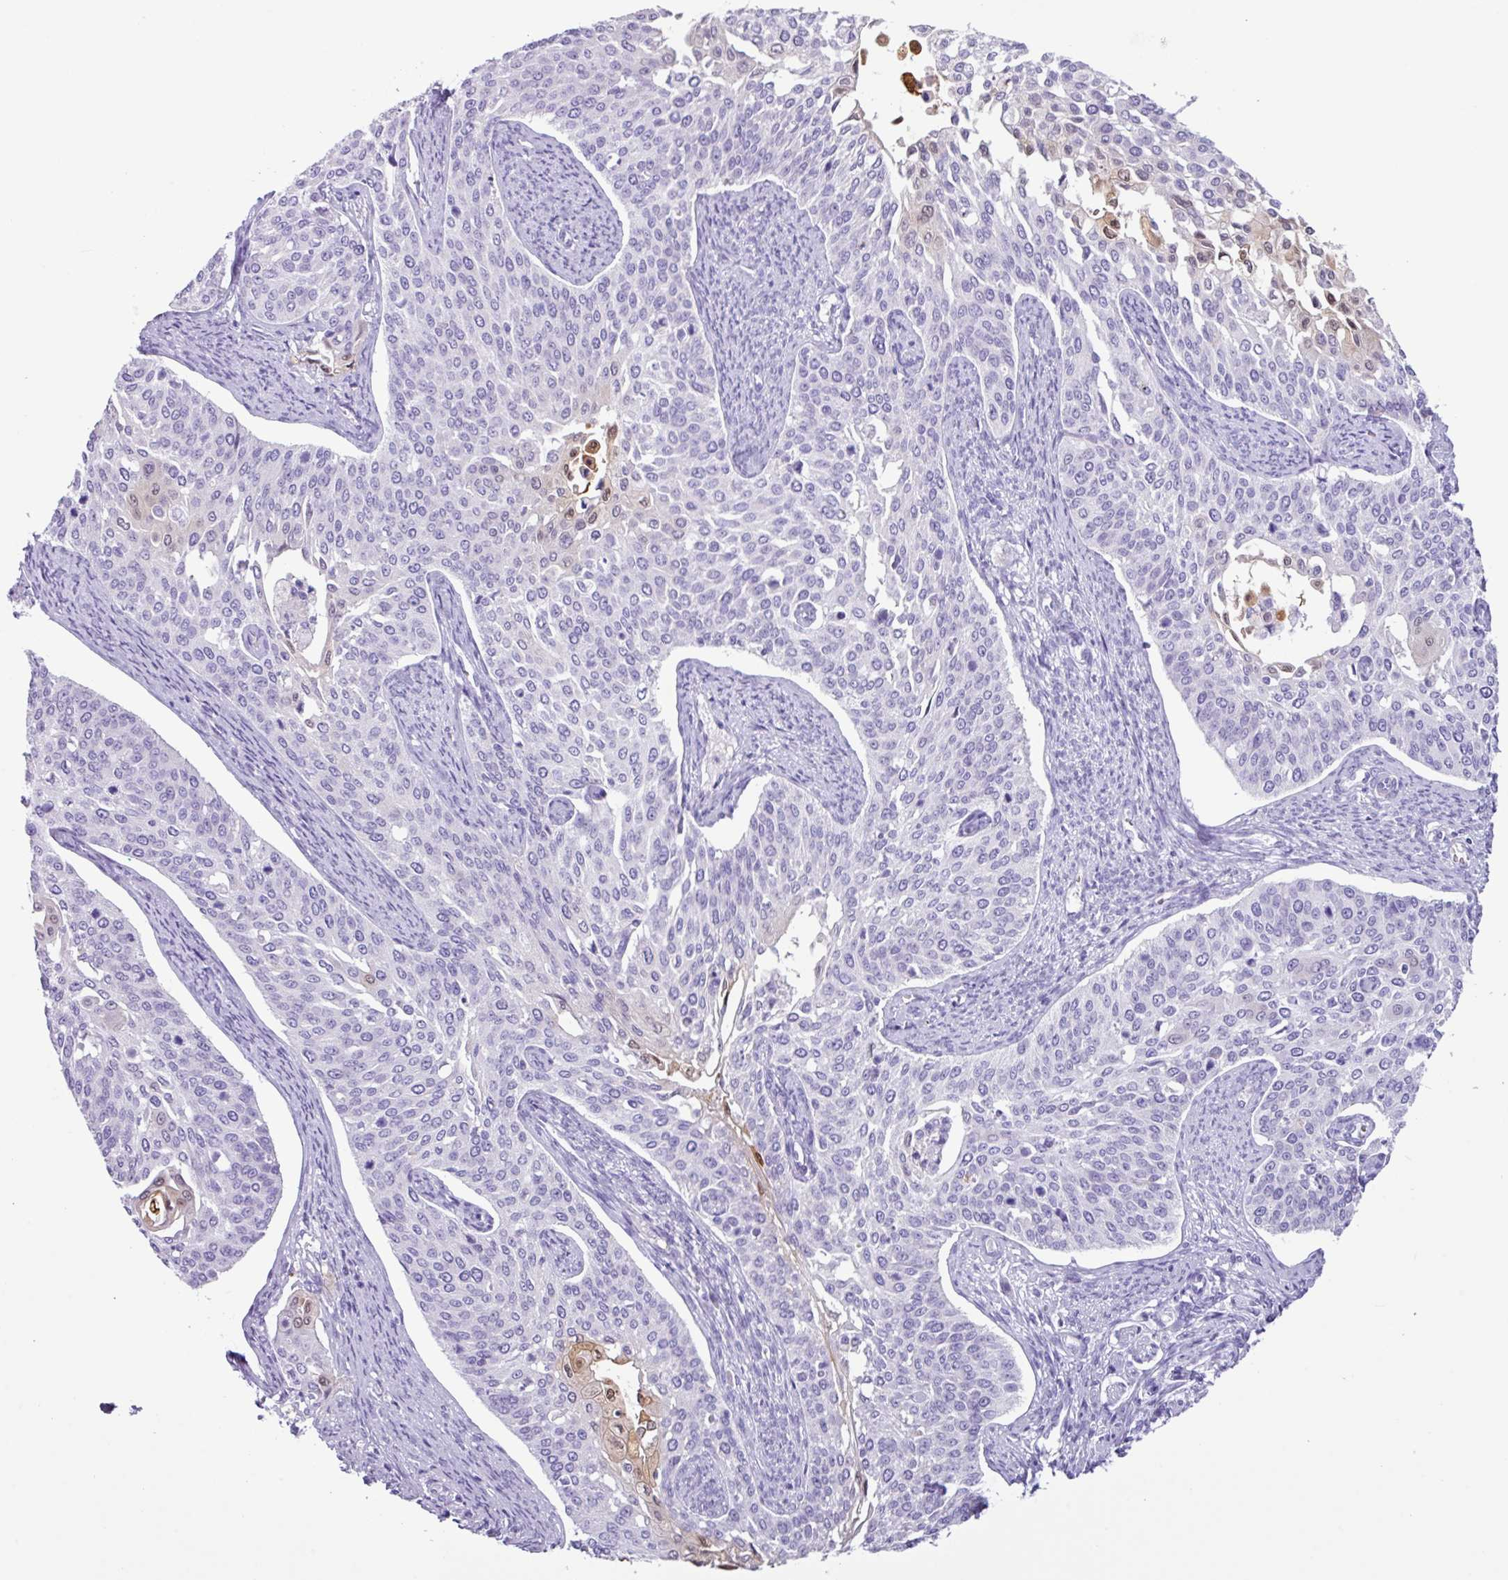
{"staining": {"intensity": "negative", "quantity": "none", "location": "none"}, "tissue": "cervical cancer", "cell_type": "Tumor cells", "image_type": "cancer", "snomed": [{"axis": "morphology", "description": "Squamous cell carcinoma, NOS"}, {"axis": "topography", "description": "Cervix"}], "caption": "Immunohistochemistry (IHC) histopathology image of neoplastic tissue: human squamous cell carcinoma (cervical) stained with DAB (3,3'-diaminobenzidine) exhibits no significant protein expression in tumor cells.", "gene": "NCCRP1", "patient": {"sex": "female", "age": 44}}